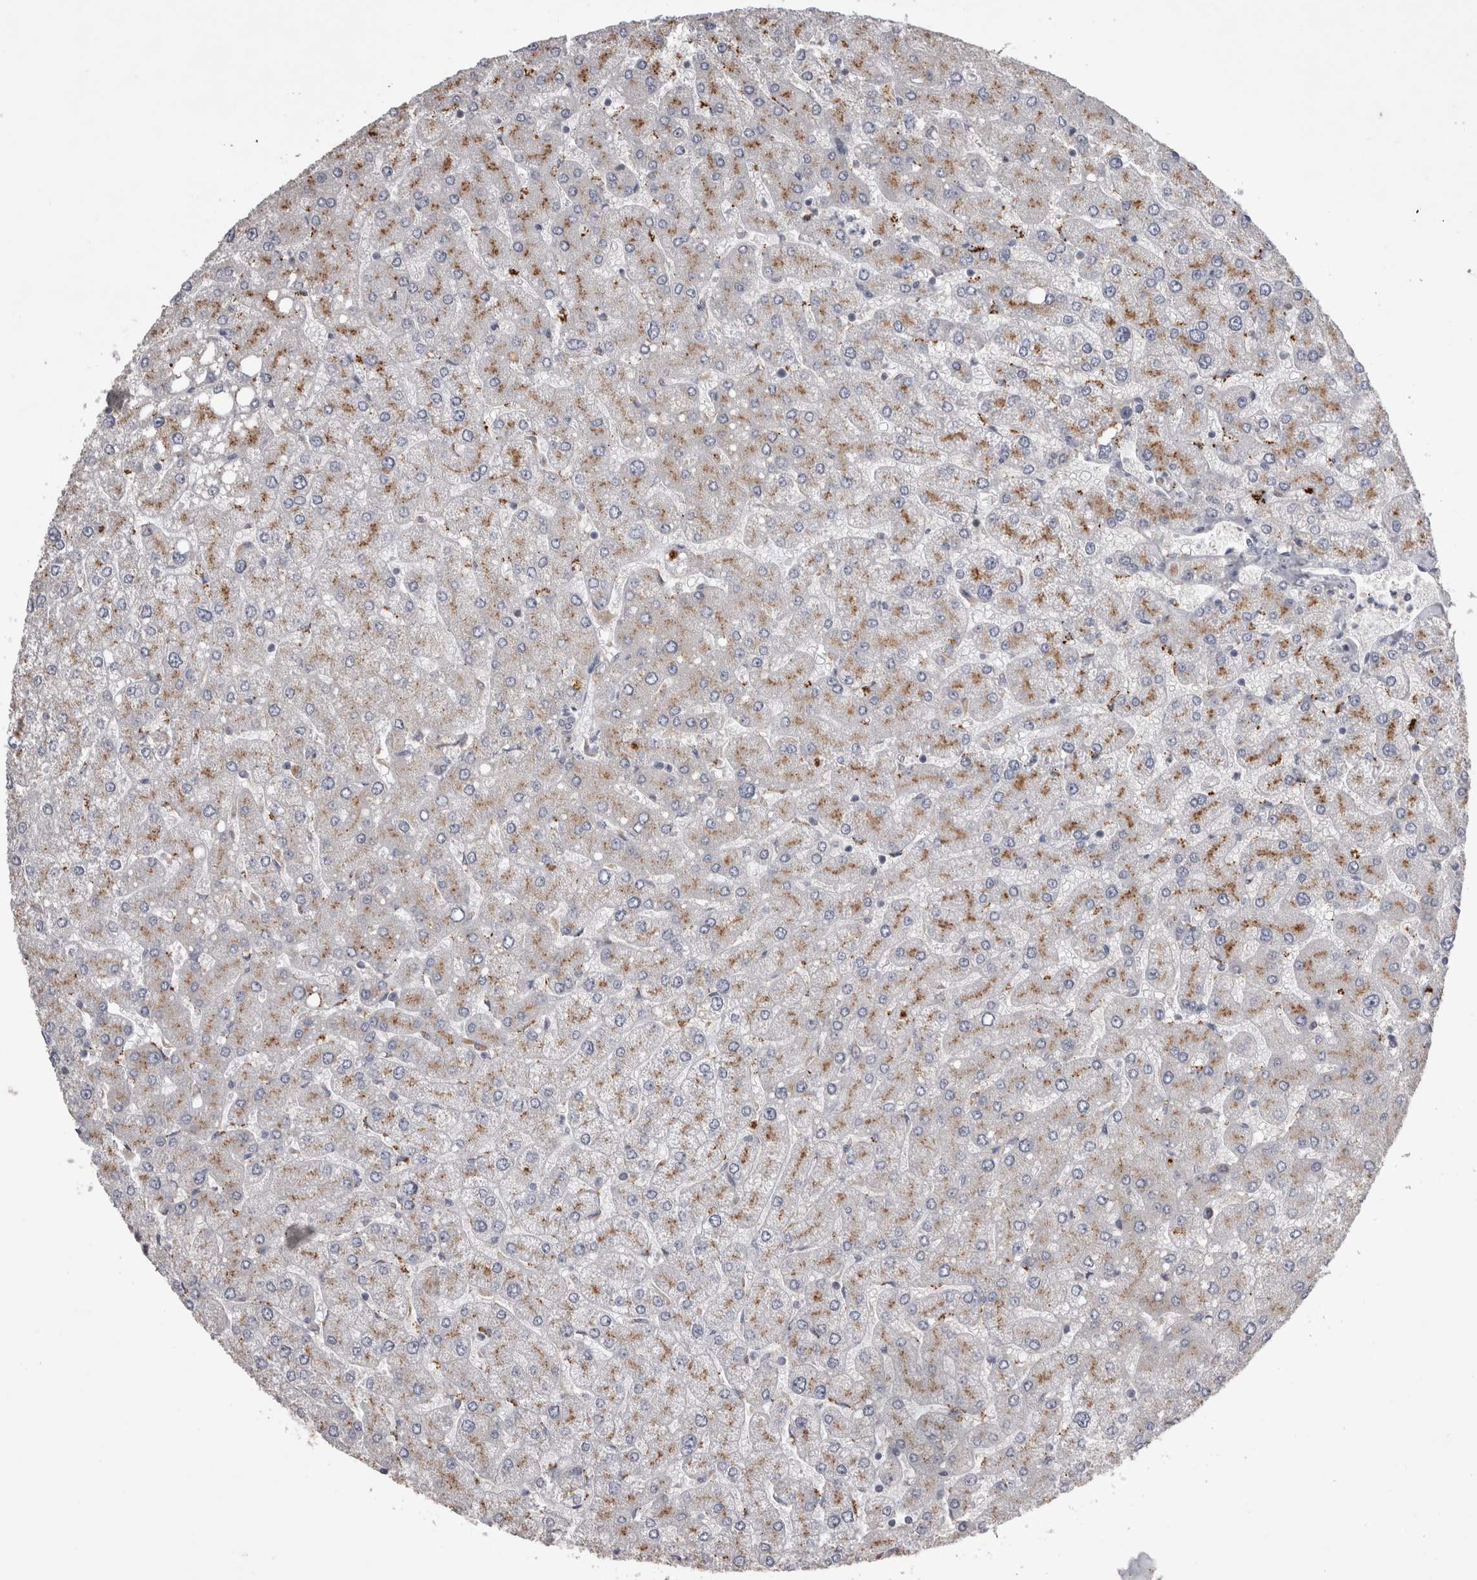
{"staining": {"intensity": "weak", "quantity": "<25%", "location": "cytoplasmic/membranous"}, "tissue": "liver", "cell_type": "Cholangiocytes", "image_type": "normal", "snomed": [{"axis": "morphology", "description": "Normal tissue, NOS"}, {"axis": "topography", "description": "Liver"}], "caption": "The image demonstrates no significant positivity in cholangiocytes of liver. (Brightfield microscopy of DAB (3,3'-diaminobenzidine) IHC at high magnification).", "gene": "STRADB", "patient": {"sex": "male", "age": 55}}